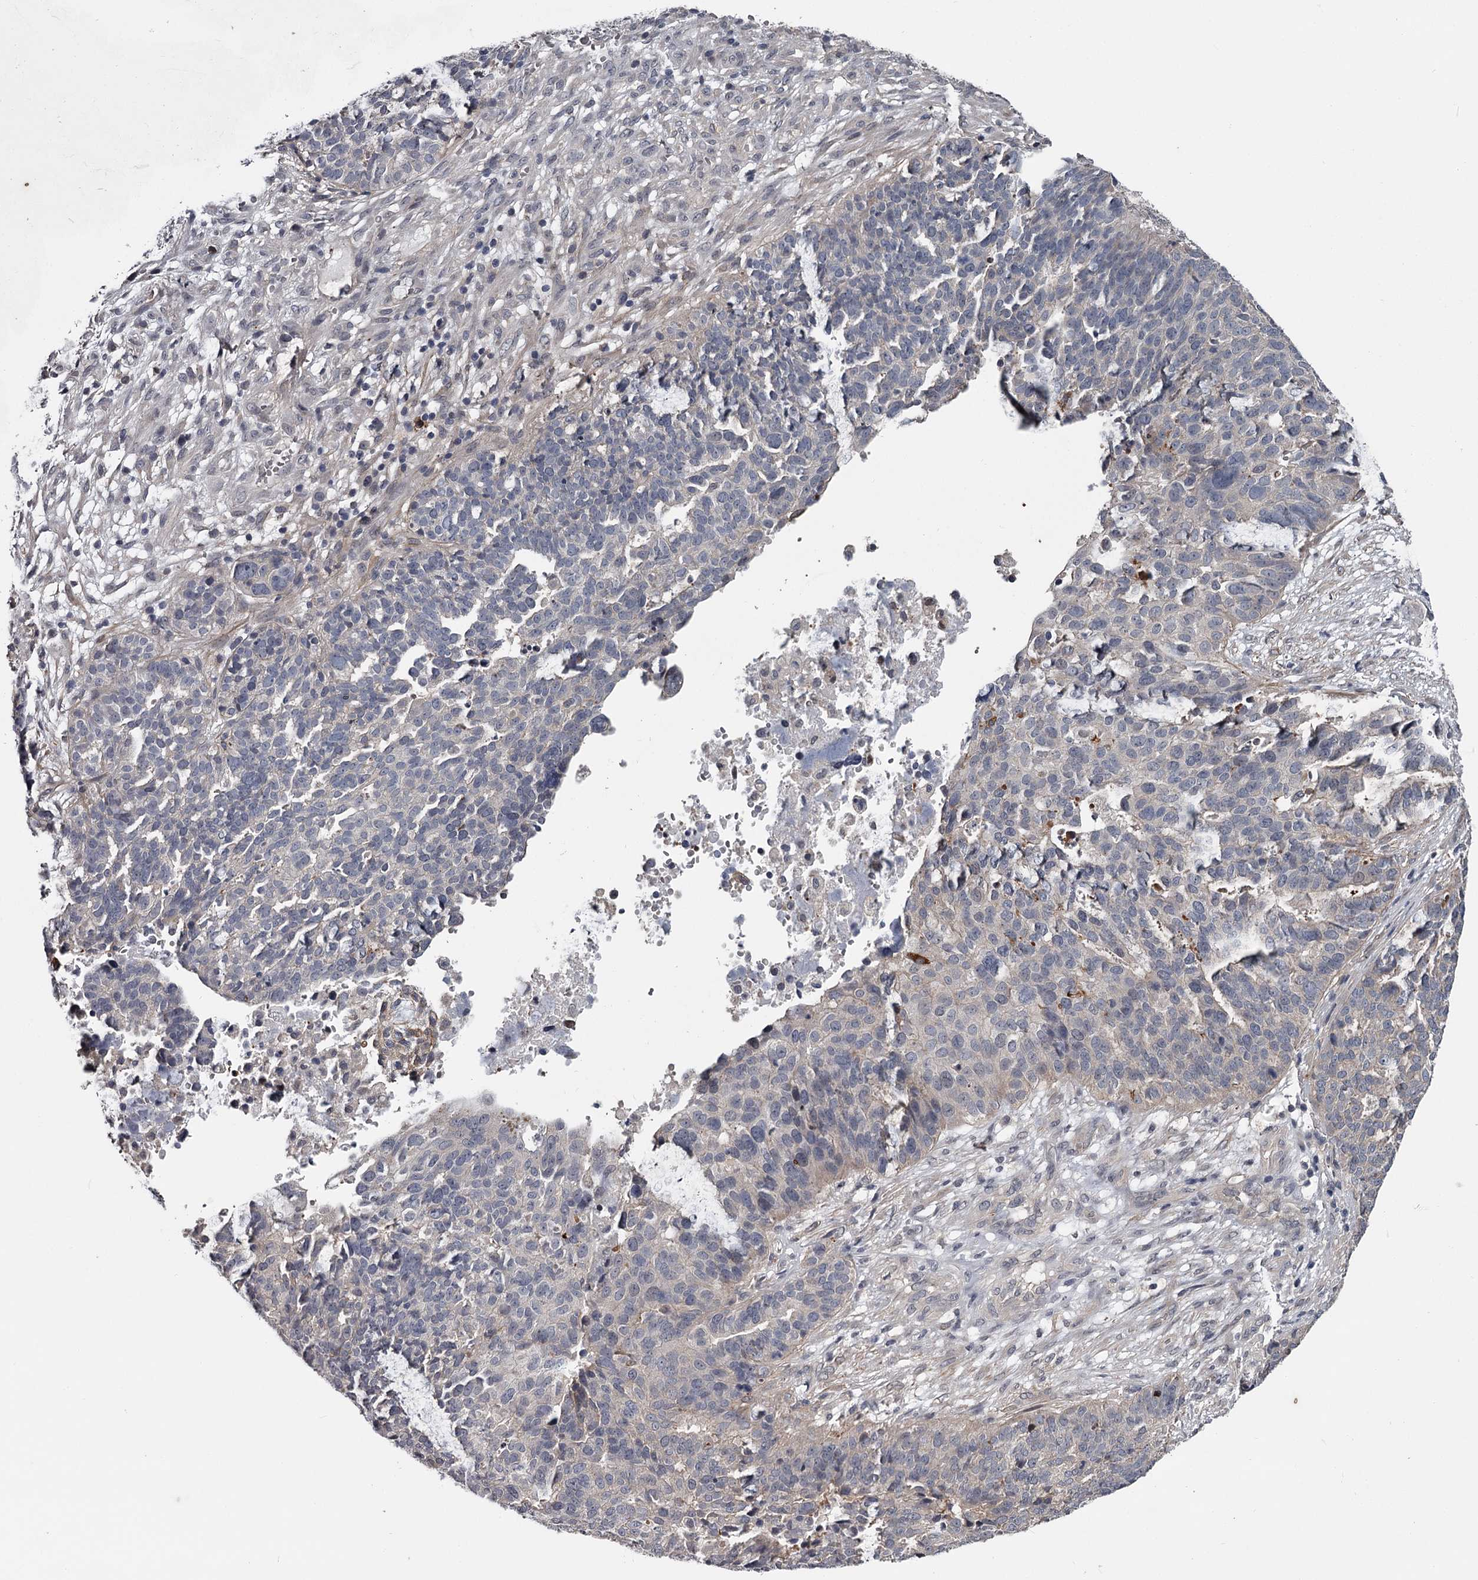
{"staining": {"intensity": "negative", "quantity": "none", "location": "none"}, "tissue": "ovarian cancer", "cell_type": "Tumor cells", "image_type": "cancer", "snomed": [{"axis": "morphology", "description": "Cystadenocarcinoma, serous, NOS"}, {"axis": "topography", "description": "Ovary"}], "caption": "The immunohistochemistry (IHC) histopathology image has no significant expression in tumor cells of ovarian serous cystadenocarcinoma tissue.", "gene": "DAO", "patient": {"sex": "female", "age": 59}}